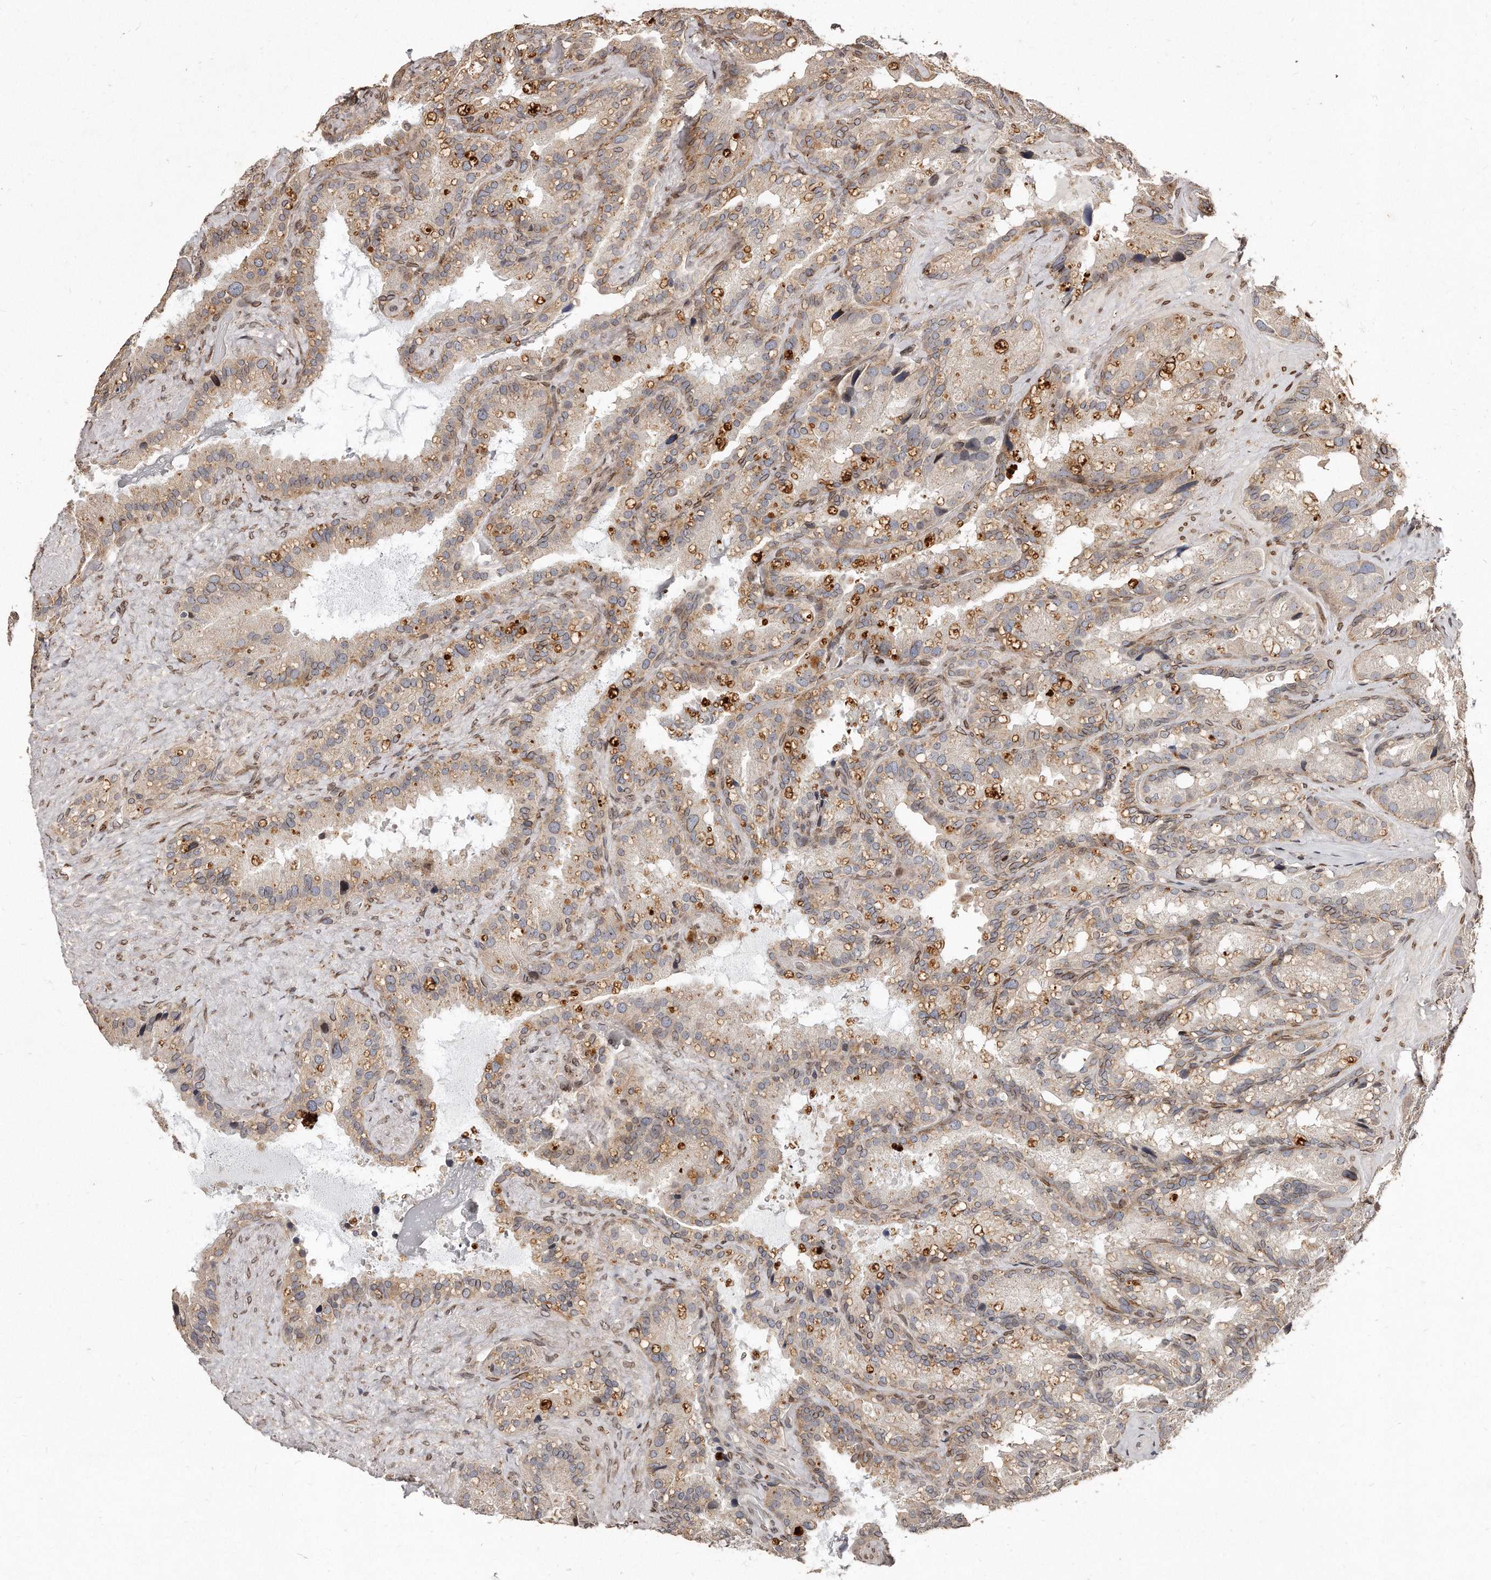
{"staining": {"intensity": "moderate", "quantity": ">75%", "location": "cytoplasmic/membranous"}, "tissue": "seminal vesicle", "cell_type": "Glandular cells", "image_type": "normal", "snomed": [{"axis": "morphology", "description": "Normal tissue, NOS"}, {"axis": "topography", "description": "Prostate"}, {"axis": "topography", "description": "Seminal veicle"}], "caption": "DAB immunohistochemical staining of unremarkable human seminal vesicle shows moderate cytoplasmic/membranous protein positivity in about >75% of glandular cells. (Brightfield microscopy of DAB IHC at high magnification).", "gene": "HASPIN", "patient": {"sex": "male", "age": 68}}